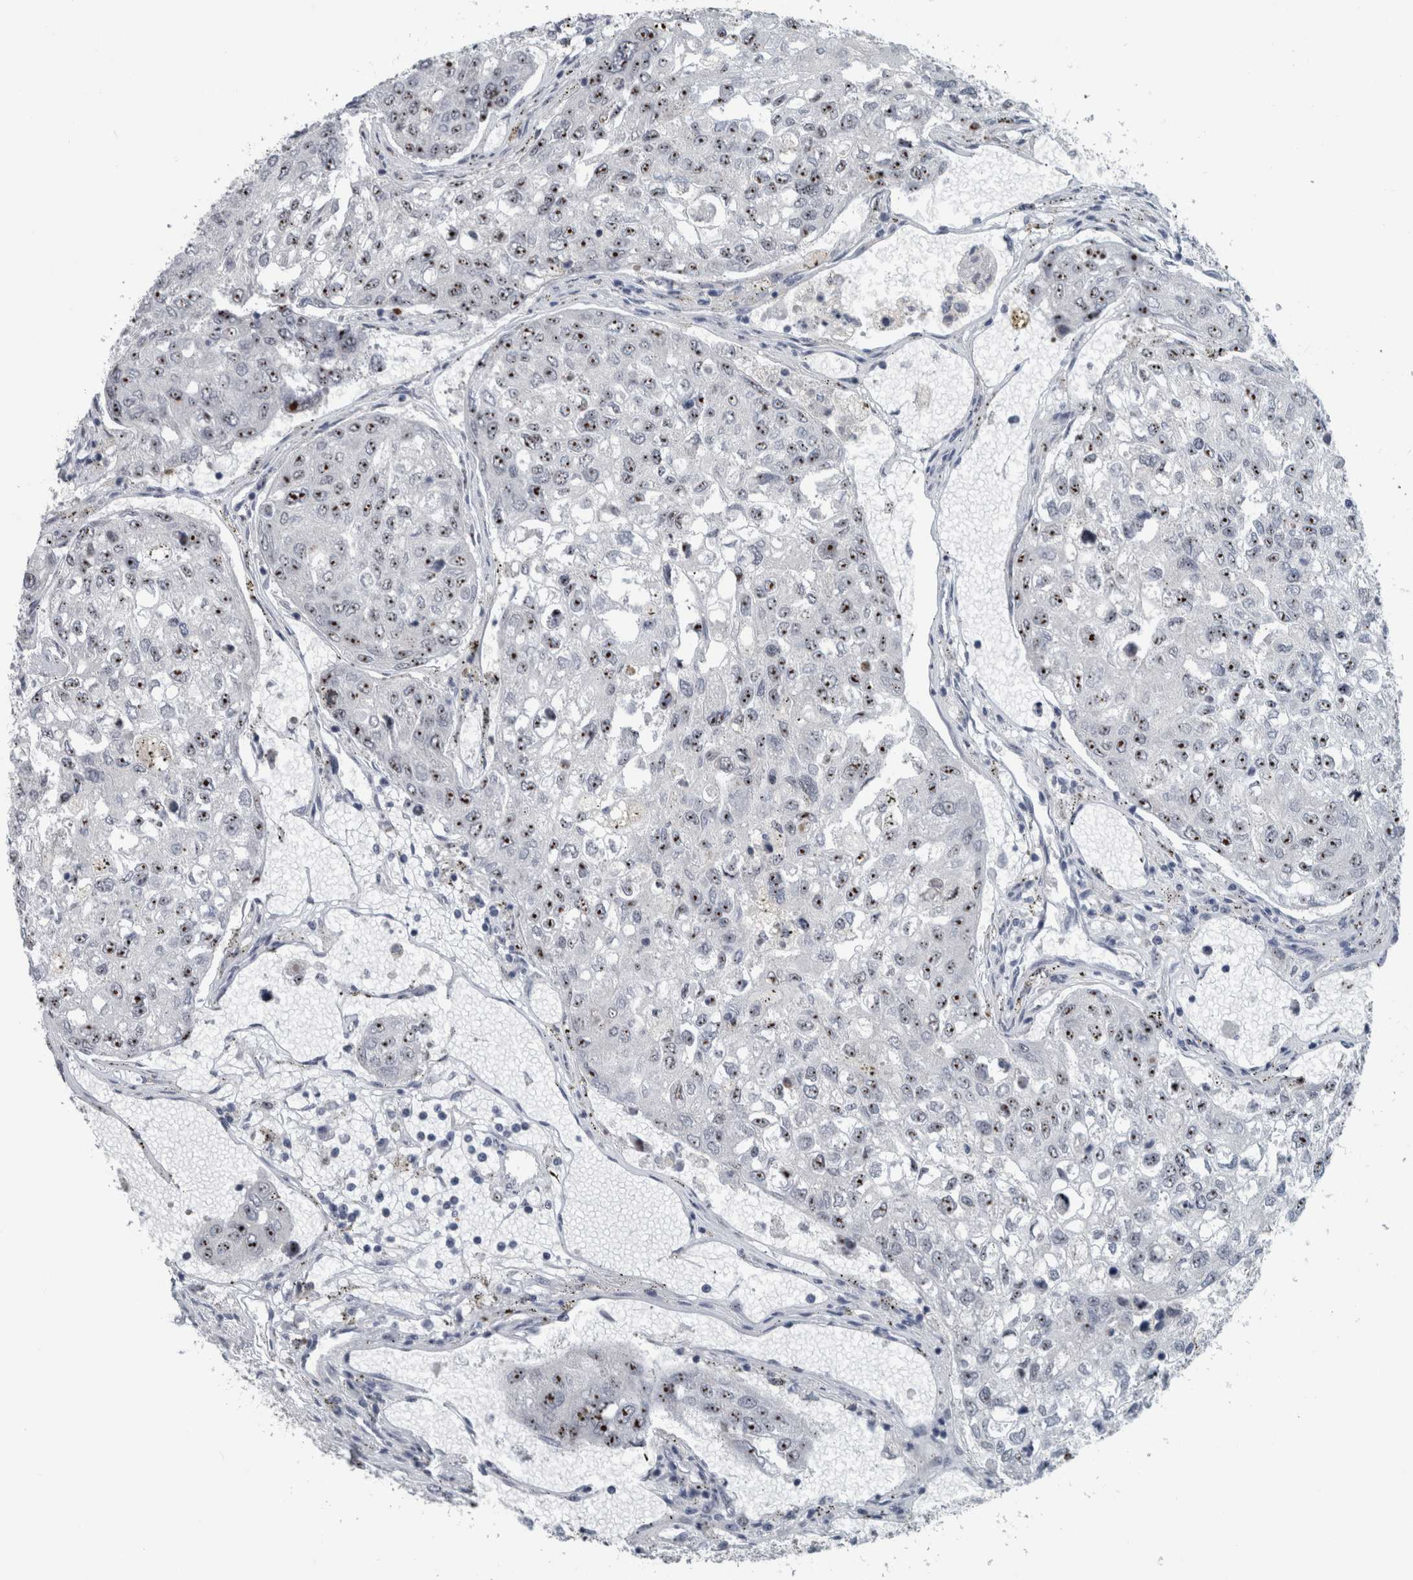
{"staining": {"intensity": "moderate", "quantity": ">75%", "location": "nuclear"}, "tissue": "urothelial cancer", "cell_type": "Tumor cells", "image_type": "cancer", "snomed": [{"axis": "morphology", "description": "Urothelial carcinoma, High grade"}, {"axis": "topography", "description": "Lymph node"}, {"axis": "topography", "description": "Urinary bladder"}], "caption": "Immunohistochemical staining of urothelial carcinoma (high-grade) exhibits medium levels of moderate nuclear expression in about >75% of tumor cells.", "gene": "UTP6", "patient": {"sex": "male", "age": 51}}